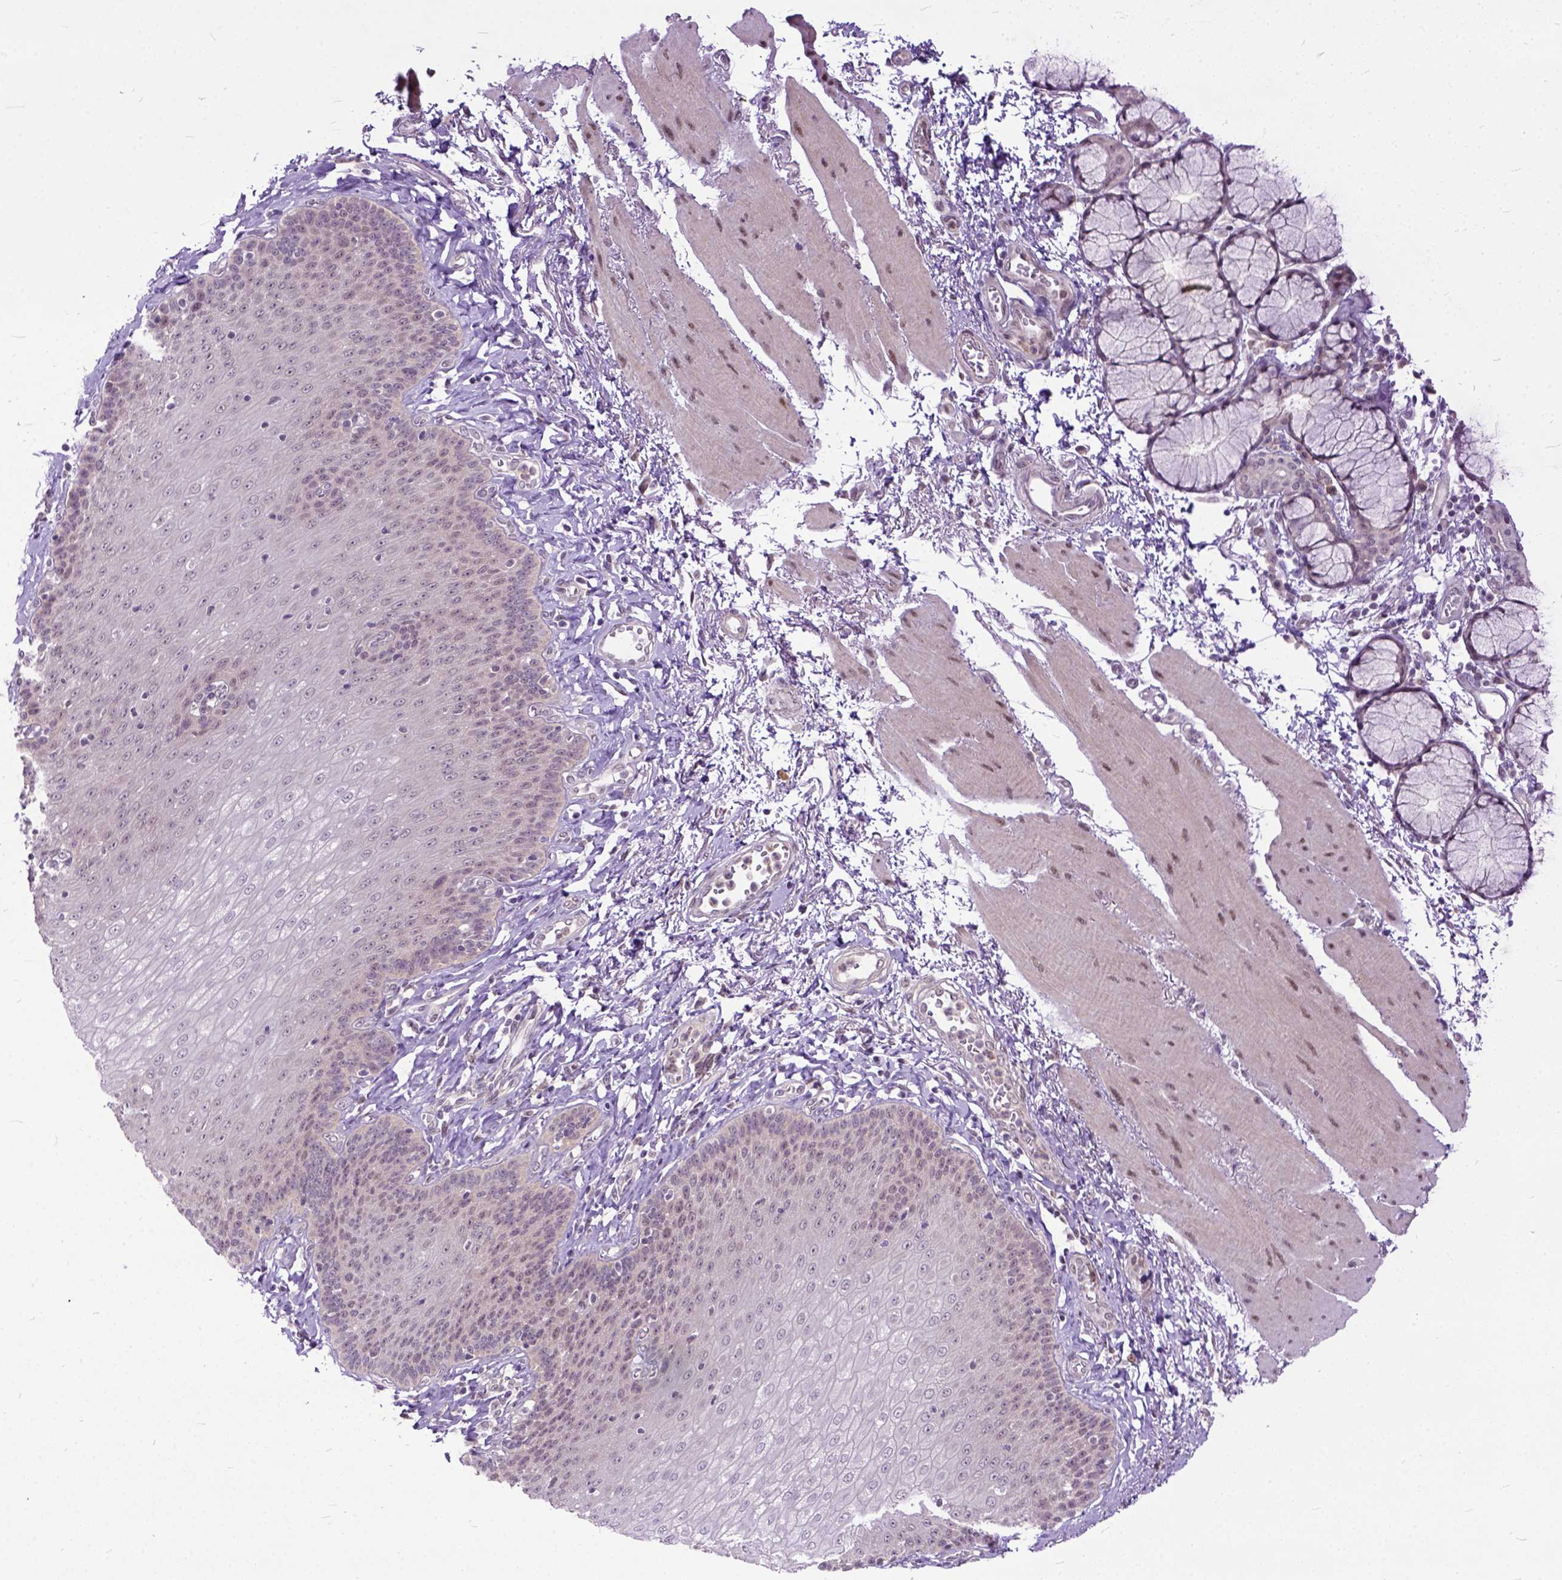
{"staining": {"intensity": "negative", "quantity": "none", "location": "none"}, "tissue": "esophagus", "cell_type": "Squamous epithelial cells", "image_type": "normal", "snomed": [{"axis": "morphology", "description": "Normal tissue, NOS"}, {"axis": "topography", "description": "Esophagus"}], "caption": "An immunohistochemistry (IHC) photomicrograph of benign esophagus is shown. There is no staining in squamous epithelial cells of esophagus. (DAB IHC with hematoxylin counter stain).", "gene": "TCEAL7", "patient": {"sex": "female", "age": 81}}